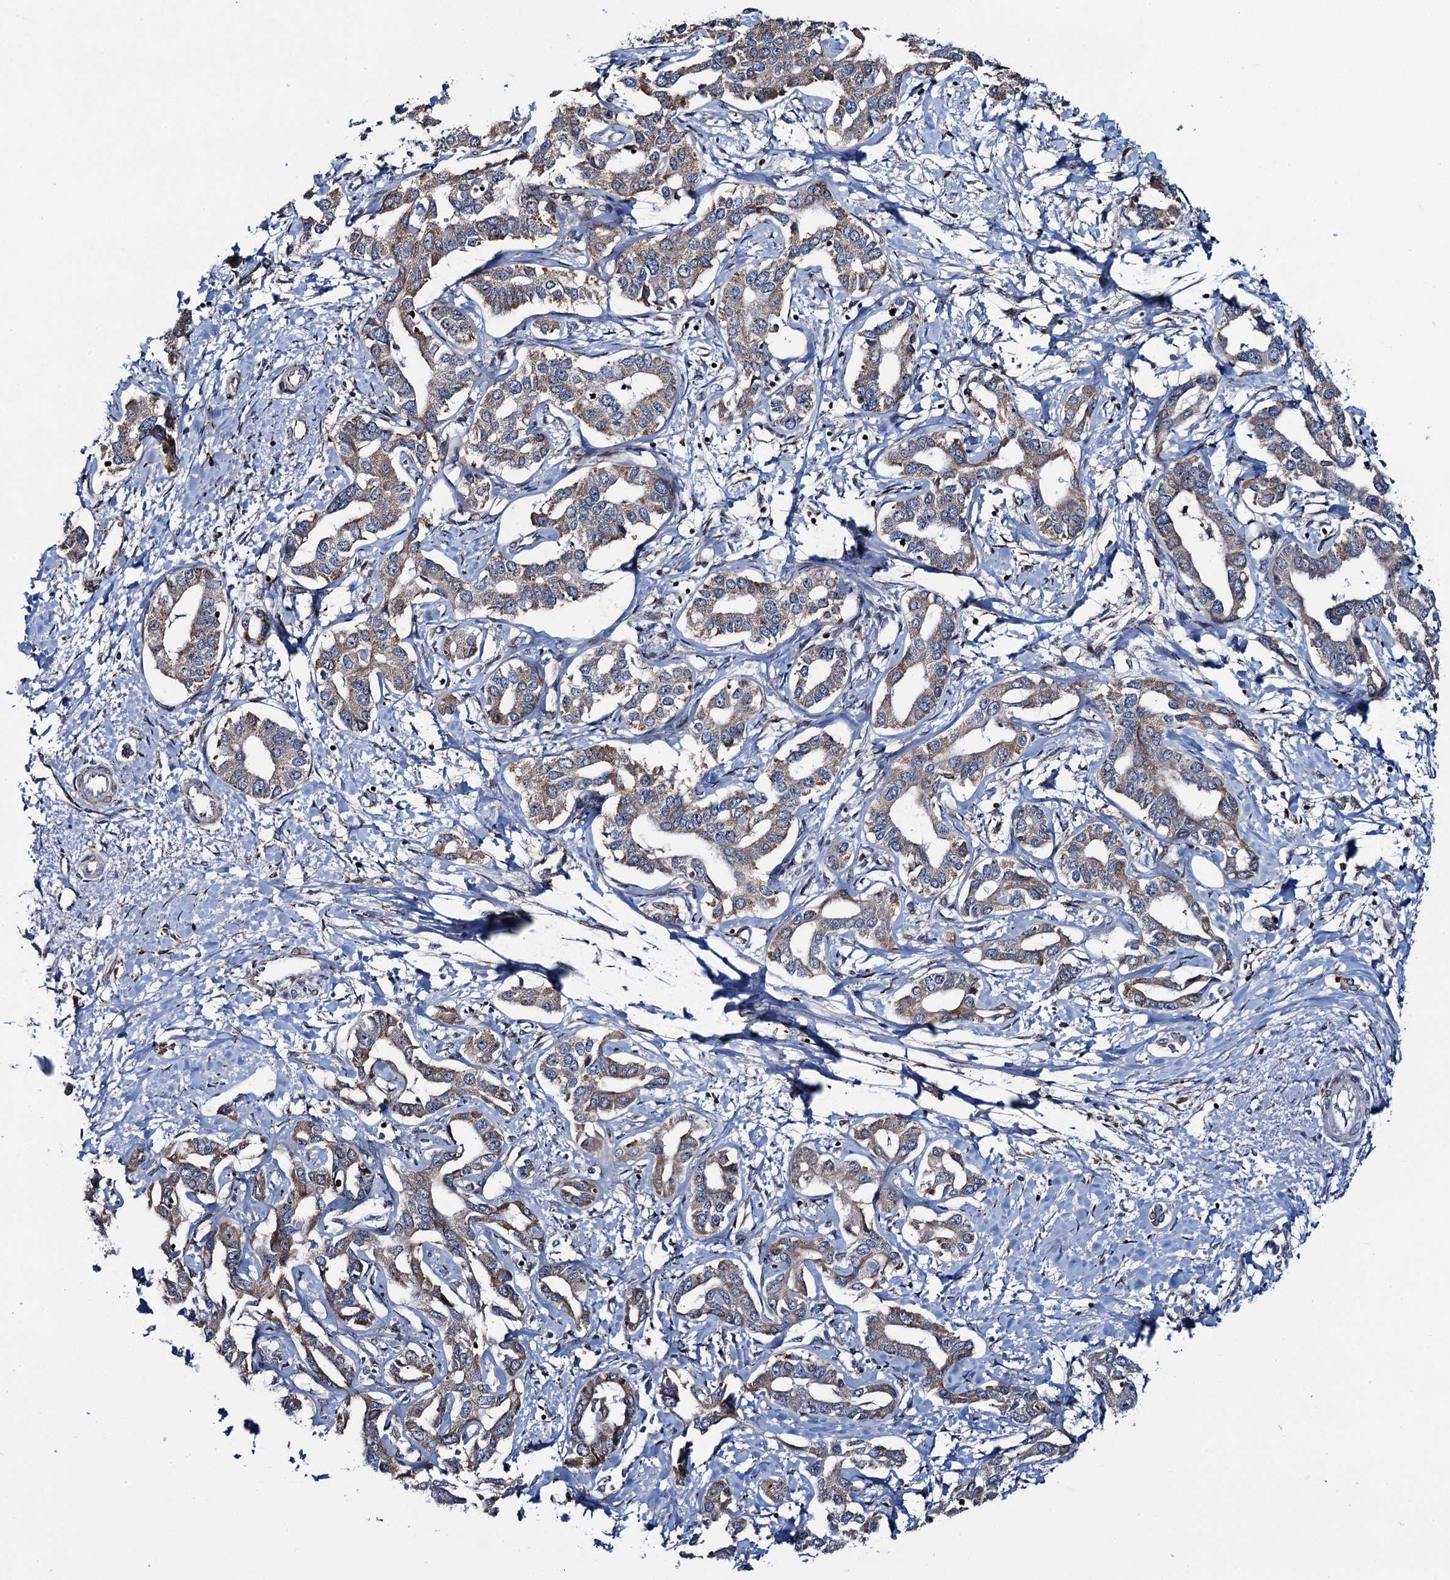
{"staining": {"intensity": "weak", "quantity": ">75%", "location": "cytoplasmic/membranous"}, "tissue": "liver cancer", "cell_type": "Tumor cells", "image_type": "cancer", "snomed": [{"axis": "morphology", "description": "Cholangiocarcinoma"}, {"axis": "topography", "description": "Liver"}], "caption": "Cholangiocarcinoma (liver) stained with DAB (3,3'-diaminobenzidine) immunohistochemistry (IHC) exhibits low levels of weak cytoplasmic/membranous positivity in approximately >75% of tumor cells.", "gene": "CCDC102A", "patient": {"sex": "male", "age": 59}}